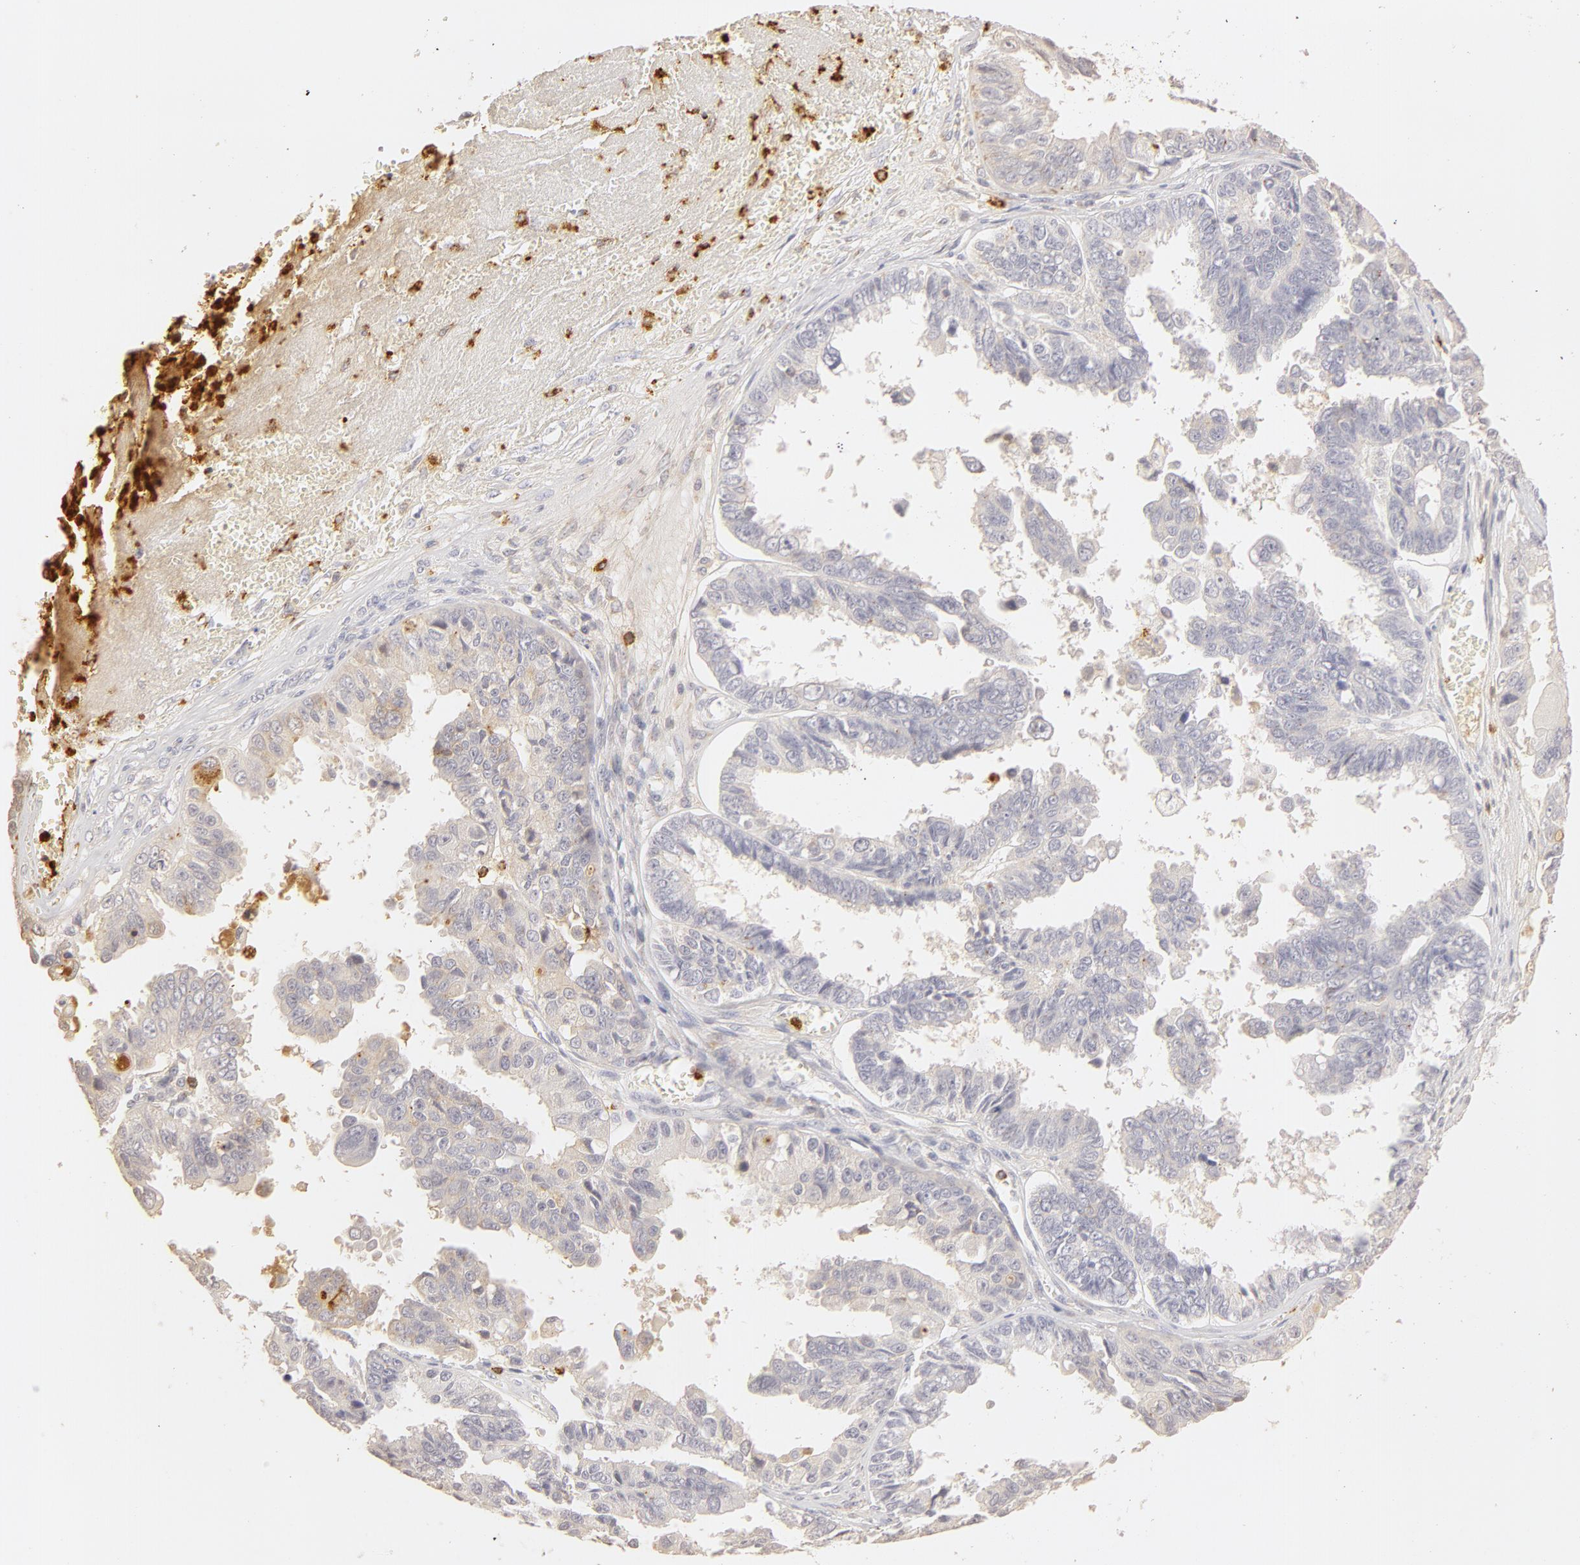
{"staining": {"intensity": "negative", "quantity": "none", "location": "none"}, "tissue": "ovarian cancer", "cell_type": "Tumor cells", "image_type": "cancer", "snomed": [{"axis": "morphology", "description": "Carcinoma, endometroid"}, {"axis": "topography", "description": "Ovary"}], "caption": "Immunohistochemistry of endometroid carcinoma (ovarian) demonstrates no expression in tumor cells.", "gene": "C1R", "patient": {"sex": "female", "age": 85}}